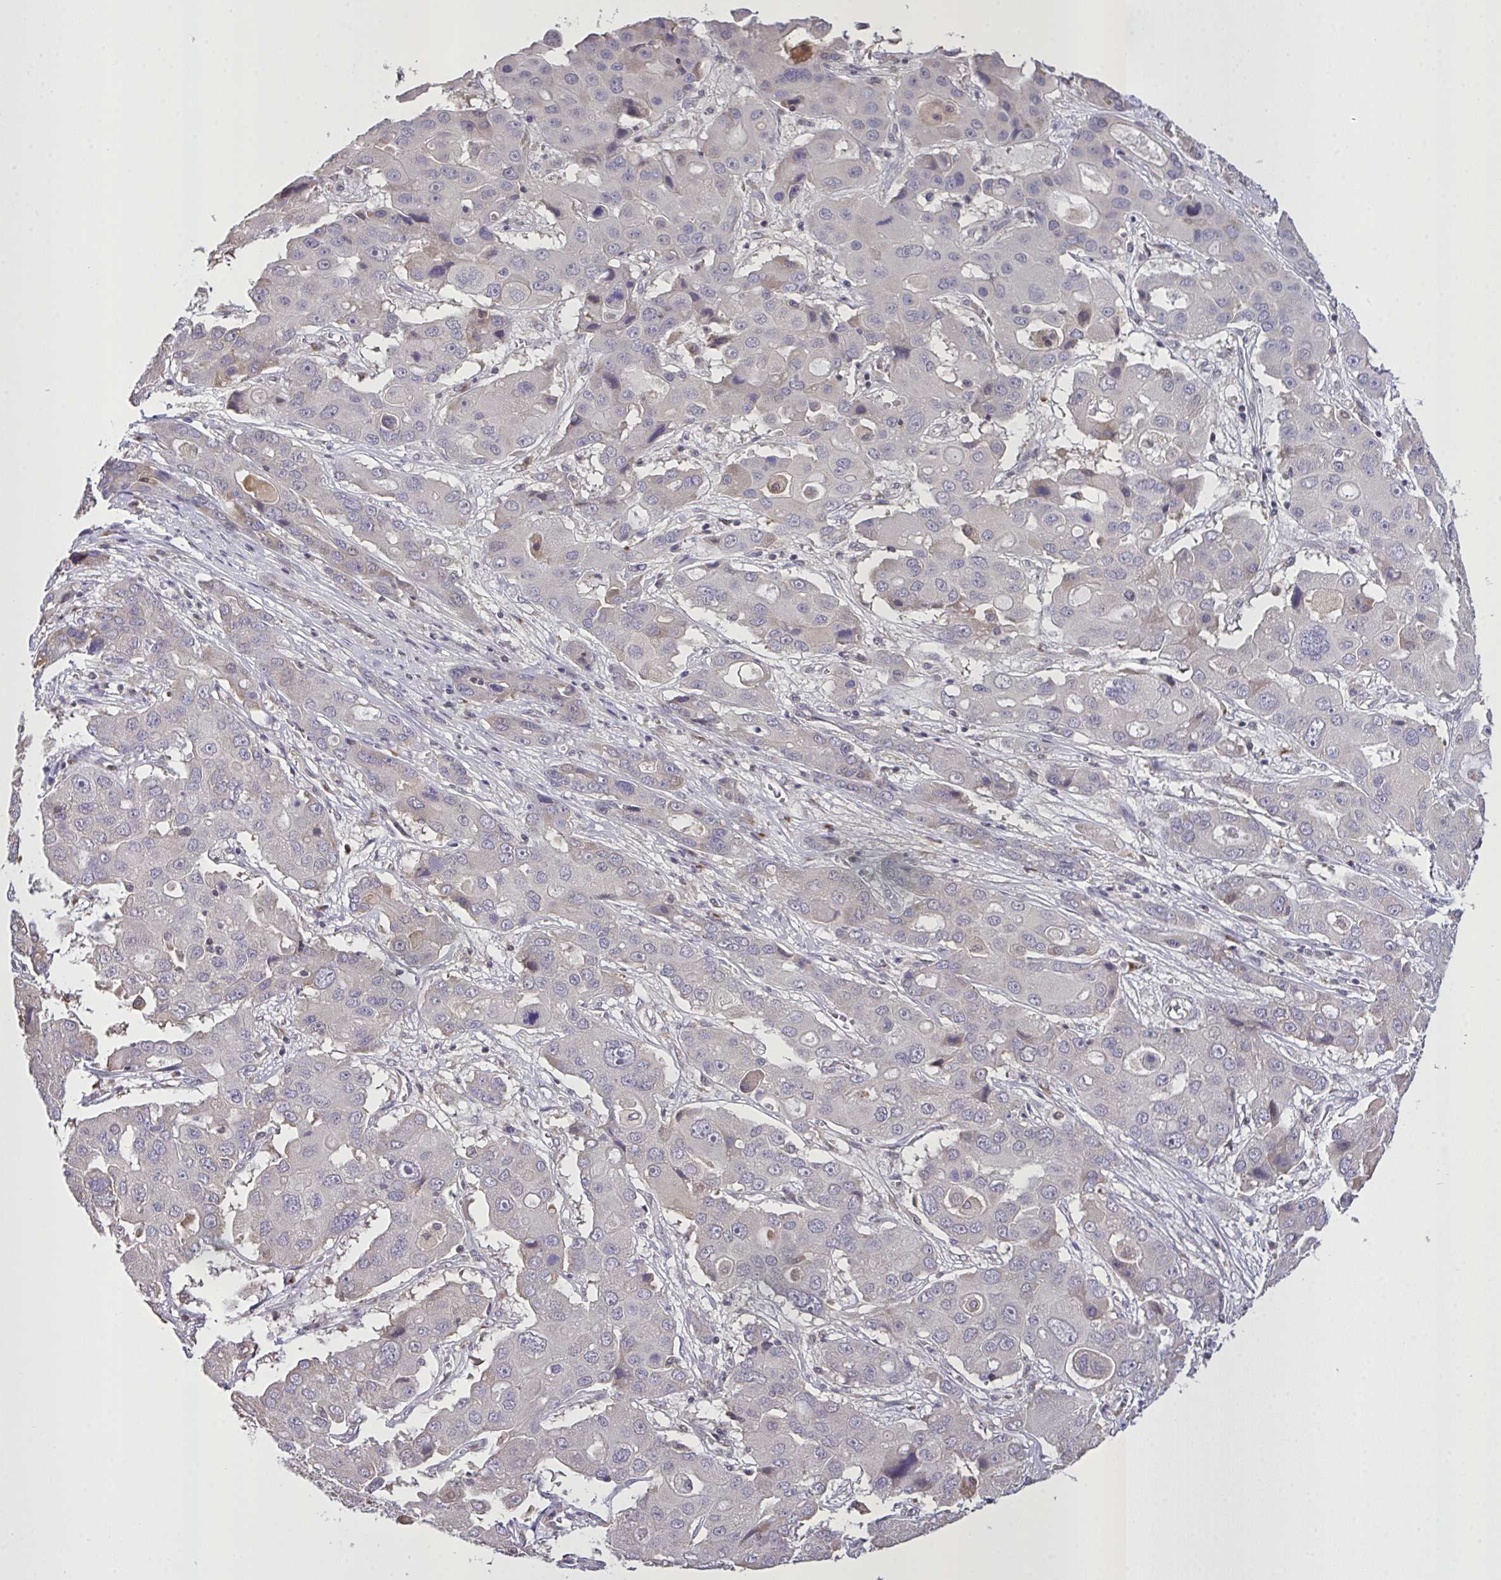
{"staining": {"intensity": "weak", "quantity": "<25%", "location": "cytoplasmic/membranous"}, "tissue": "liver cancer", "cell_type": "Tumor cells", "image_type": "cancer", "snomed": [{"axis": "morphology", "description": "Cholangiocarcinoma"}, {"axis": "topography", "description": "Liver"}], "caption": "Micrograph shows no significant protein positivity in tumor cells of liver cancer (cholangiocarcinoma).", "gene": "MRGPRX2", "patient": {"sex": "male", "age": 67}}